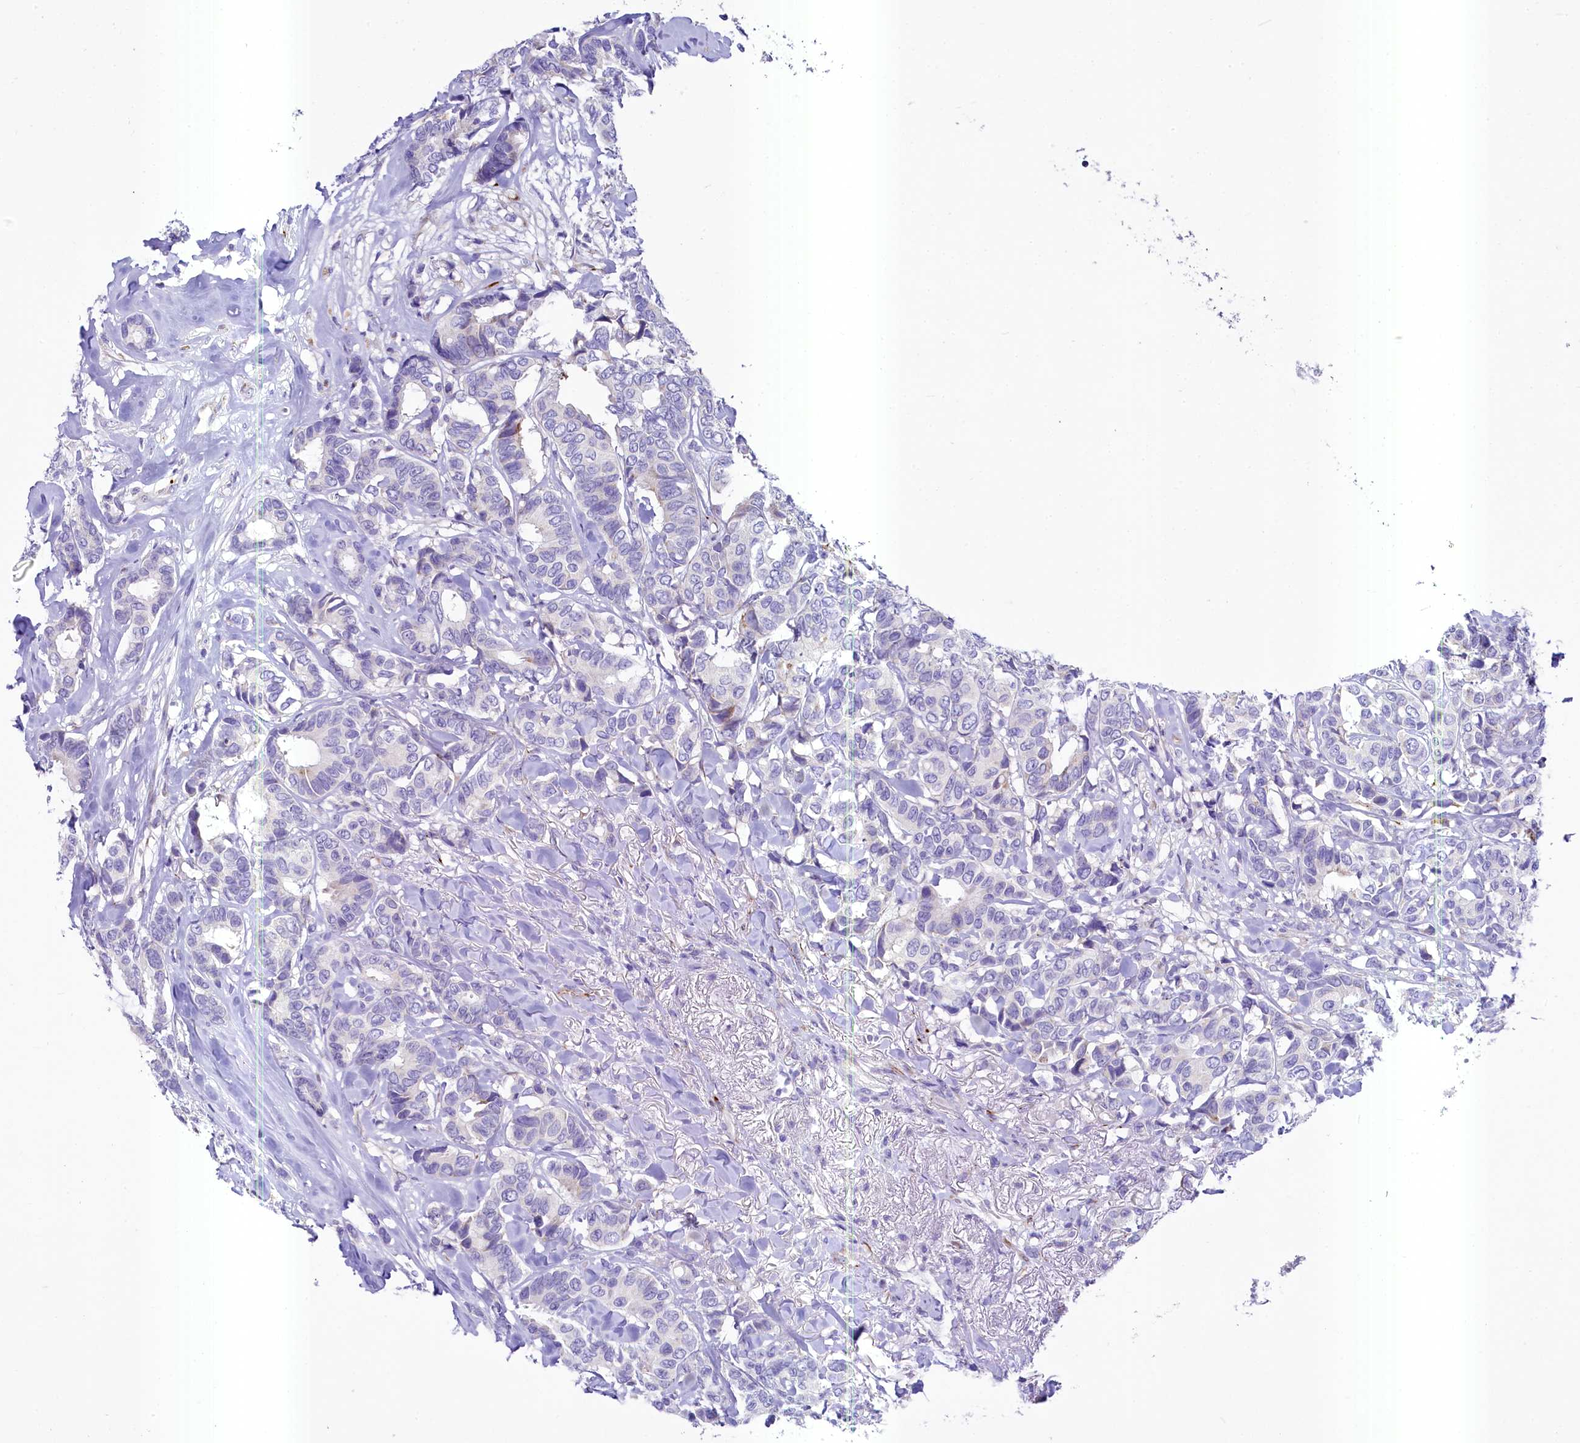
{"staining": {"intensity": "negative", "quantity": "none", "location": "none"}, "tissue": "breast cancer", "cell_type": "Tumor cells", "image_type": "cancer", "snomed": [{"axis": "morphology", "description": "Duct carcinoma"}, {"axis": "topography", "description": "Breast"}], "caption": "DAB (3,3'-diaminobenzidine) immunohistochemical staining of breast invasive ductal carcinoma displays no significant positivity in tumor cells. (DAB (3,3'-diaminobenzidine) IHC with hematoxylin counter stain).", "gene": "SH3TC2", "patient": {"sex": "female", "age": 87}}